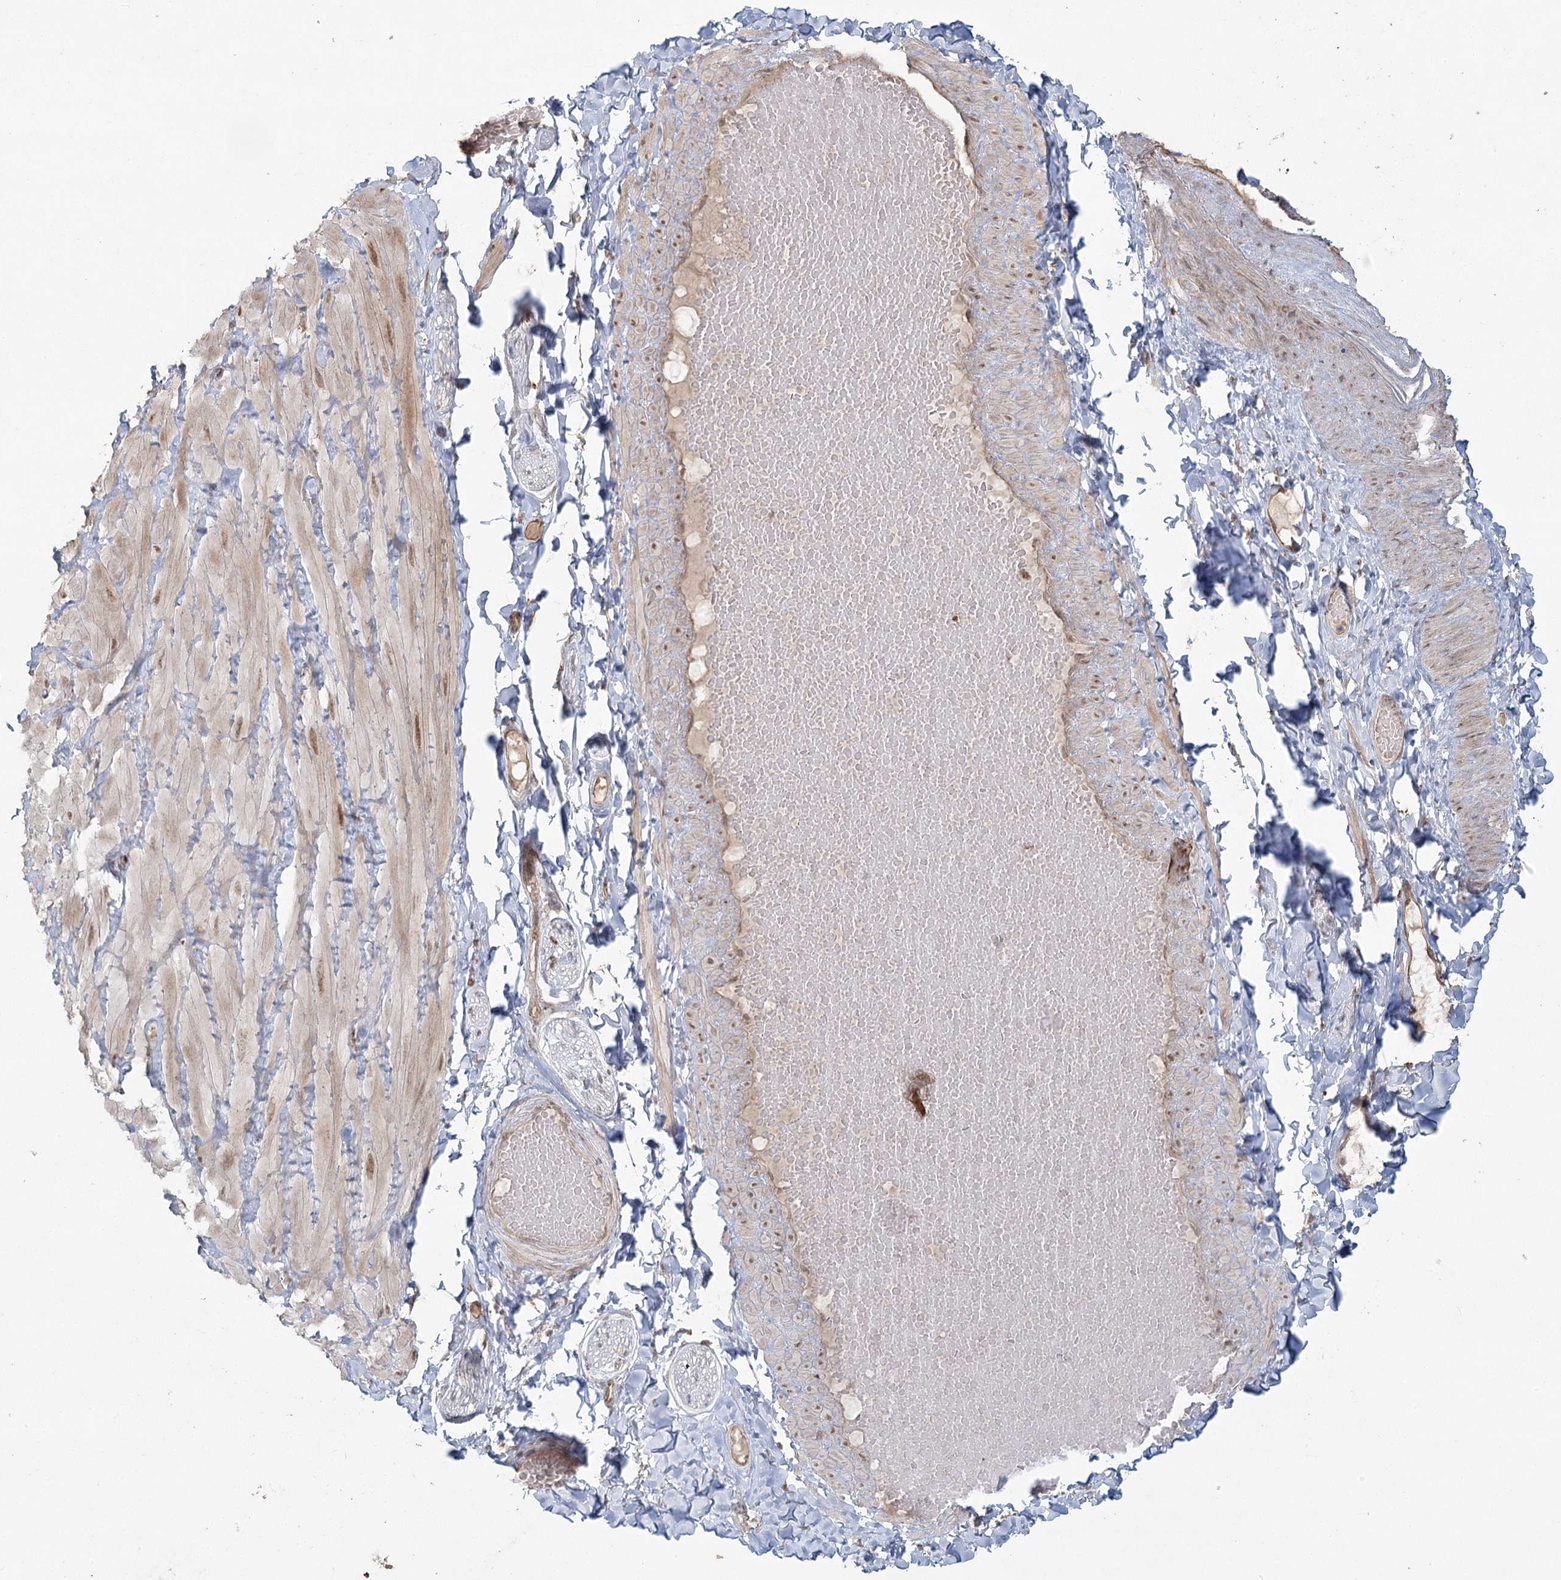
{"staining": {"intensity": "negative", "quantity": "none", "location": "none"}, "tissue": "adipose tissue", "cell_type": "Adipocytes", "image_type": "normal", "snomed": [{"axis": "morphology", "description": "Normal tissue, NOS"}, {"axis": "topography", "description": "Adipose tissue"}, {"axis": "topography", "description": "Vascular tissue"}, {"axis": "topography", "description": "Peripheral nerve tissue"}], "caption": "DAB immunohistochemical staining of normal adipose tissue demonstrates no significant expression in adipocytes. Brightfield microscopy of immunohistochemistry stained with DAB (3,3'-diaminobenzidine) (brown) and hematoxylin (blue), captured at high magnification.", "gene": "LACTB", "patient": {"sex": "male", "age": 25}}